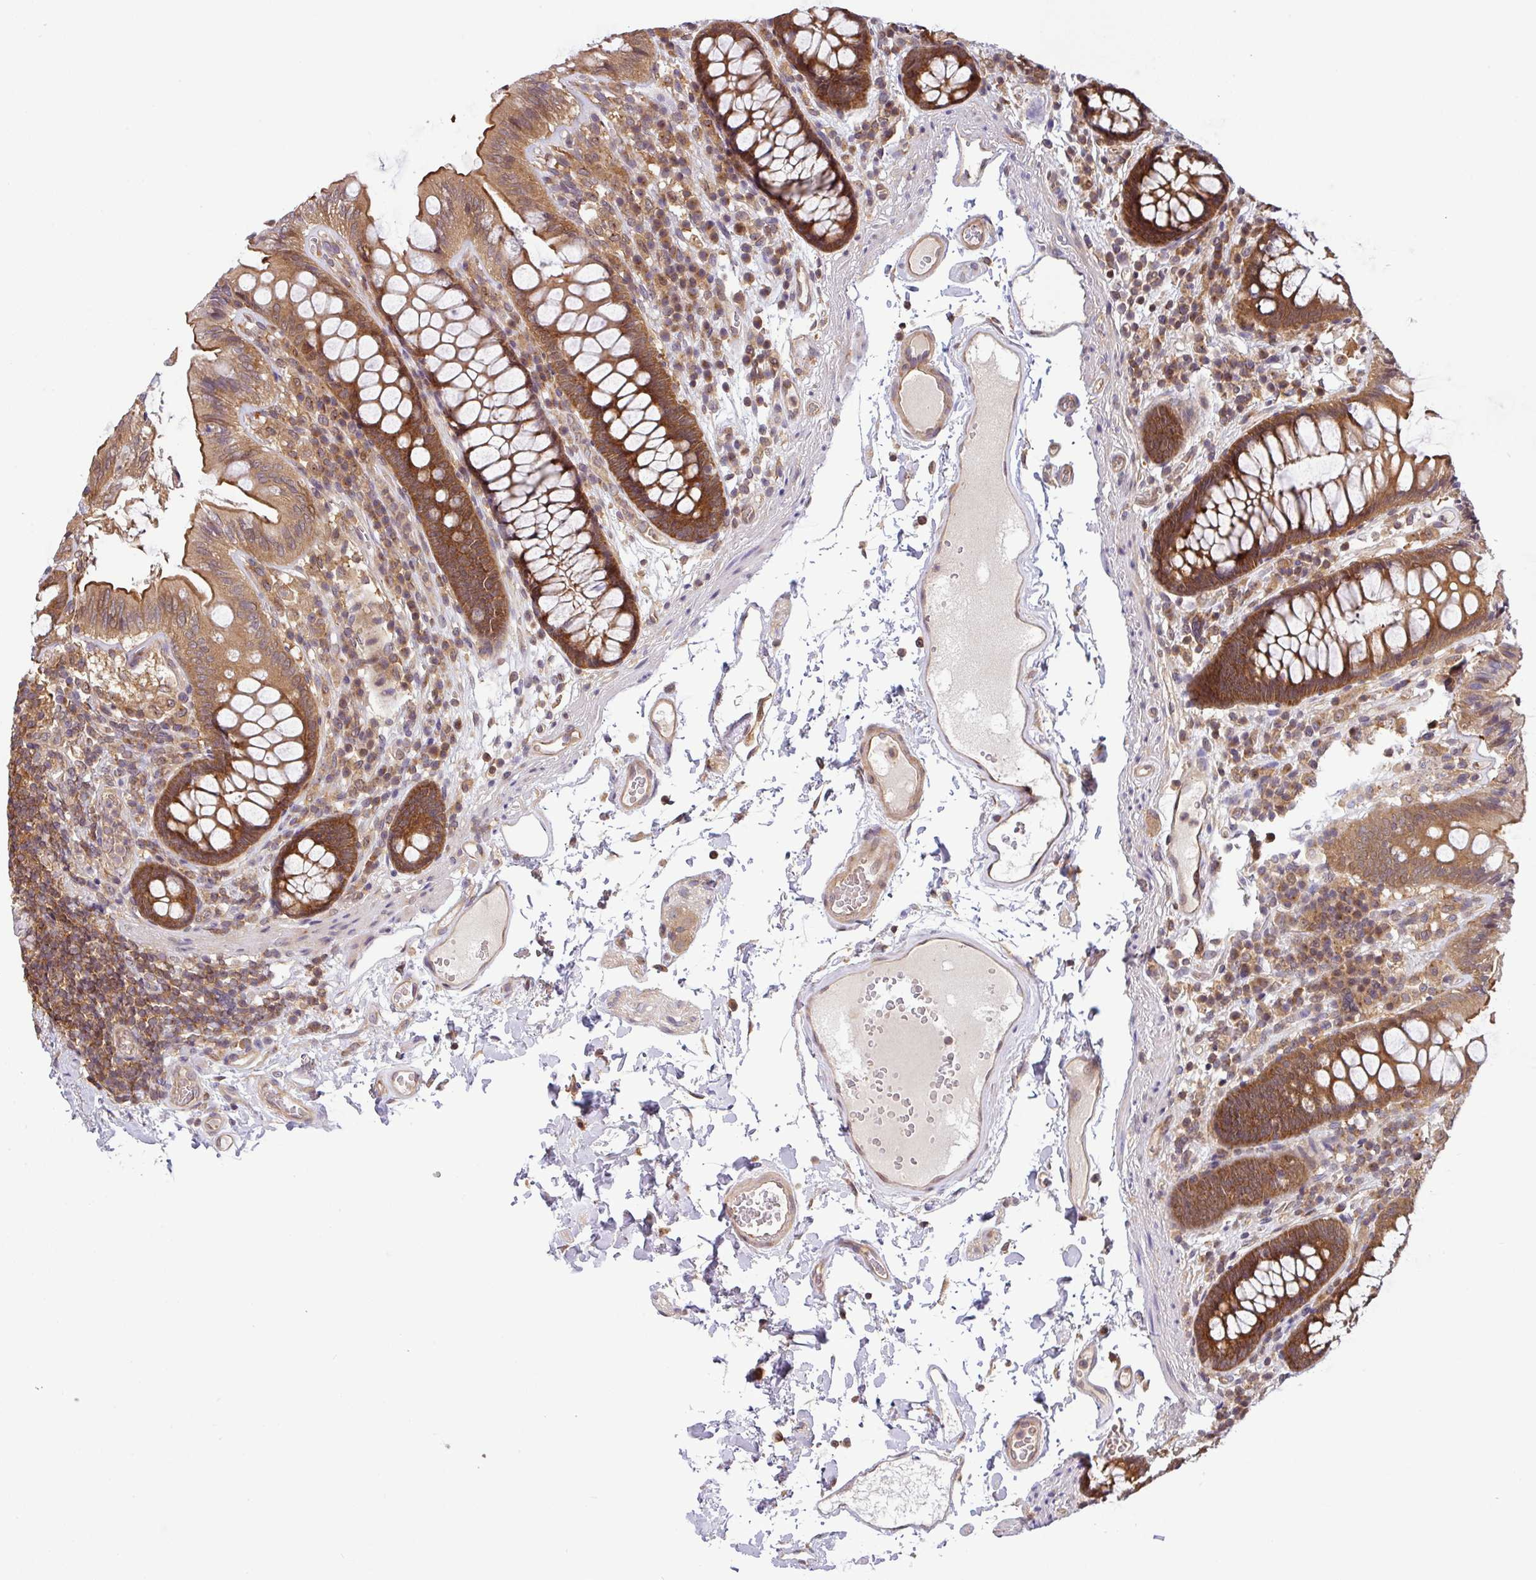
{"staining": {"intensity": "weak", "quantity": ">75%", "location": "cytoplasmic/membranous"}, "tissue": "colon", "cell_type": "Endothelial cells", "image_type": "normal", "snomed": [{"axis": "morphology", "description": "Normal tissue, NOS"}, {"axis": "topography", "description": "Colon"}], "caption": "Protein analysis of unremarkable colon displays weak cytoplasmic/membranous expression in about >75% of endothelial cells.", "gene": "SHB", "patient": {"sex": "male", "age": 84}}